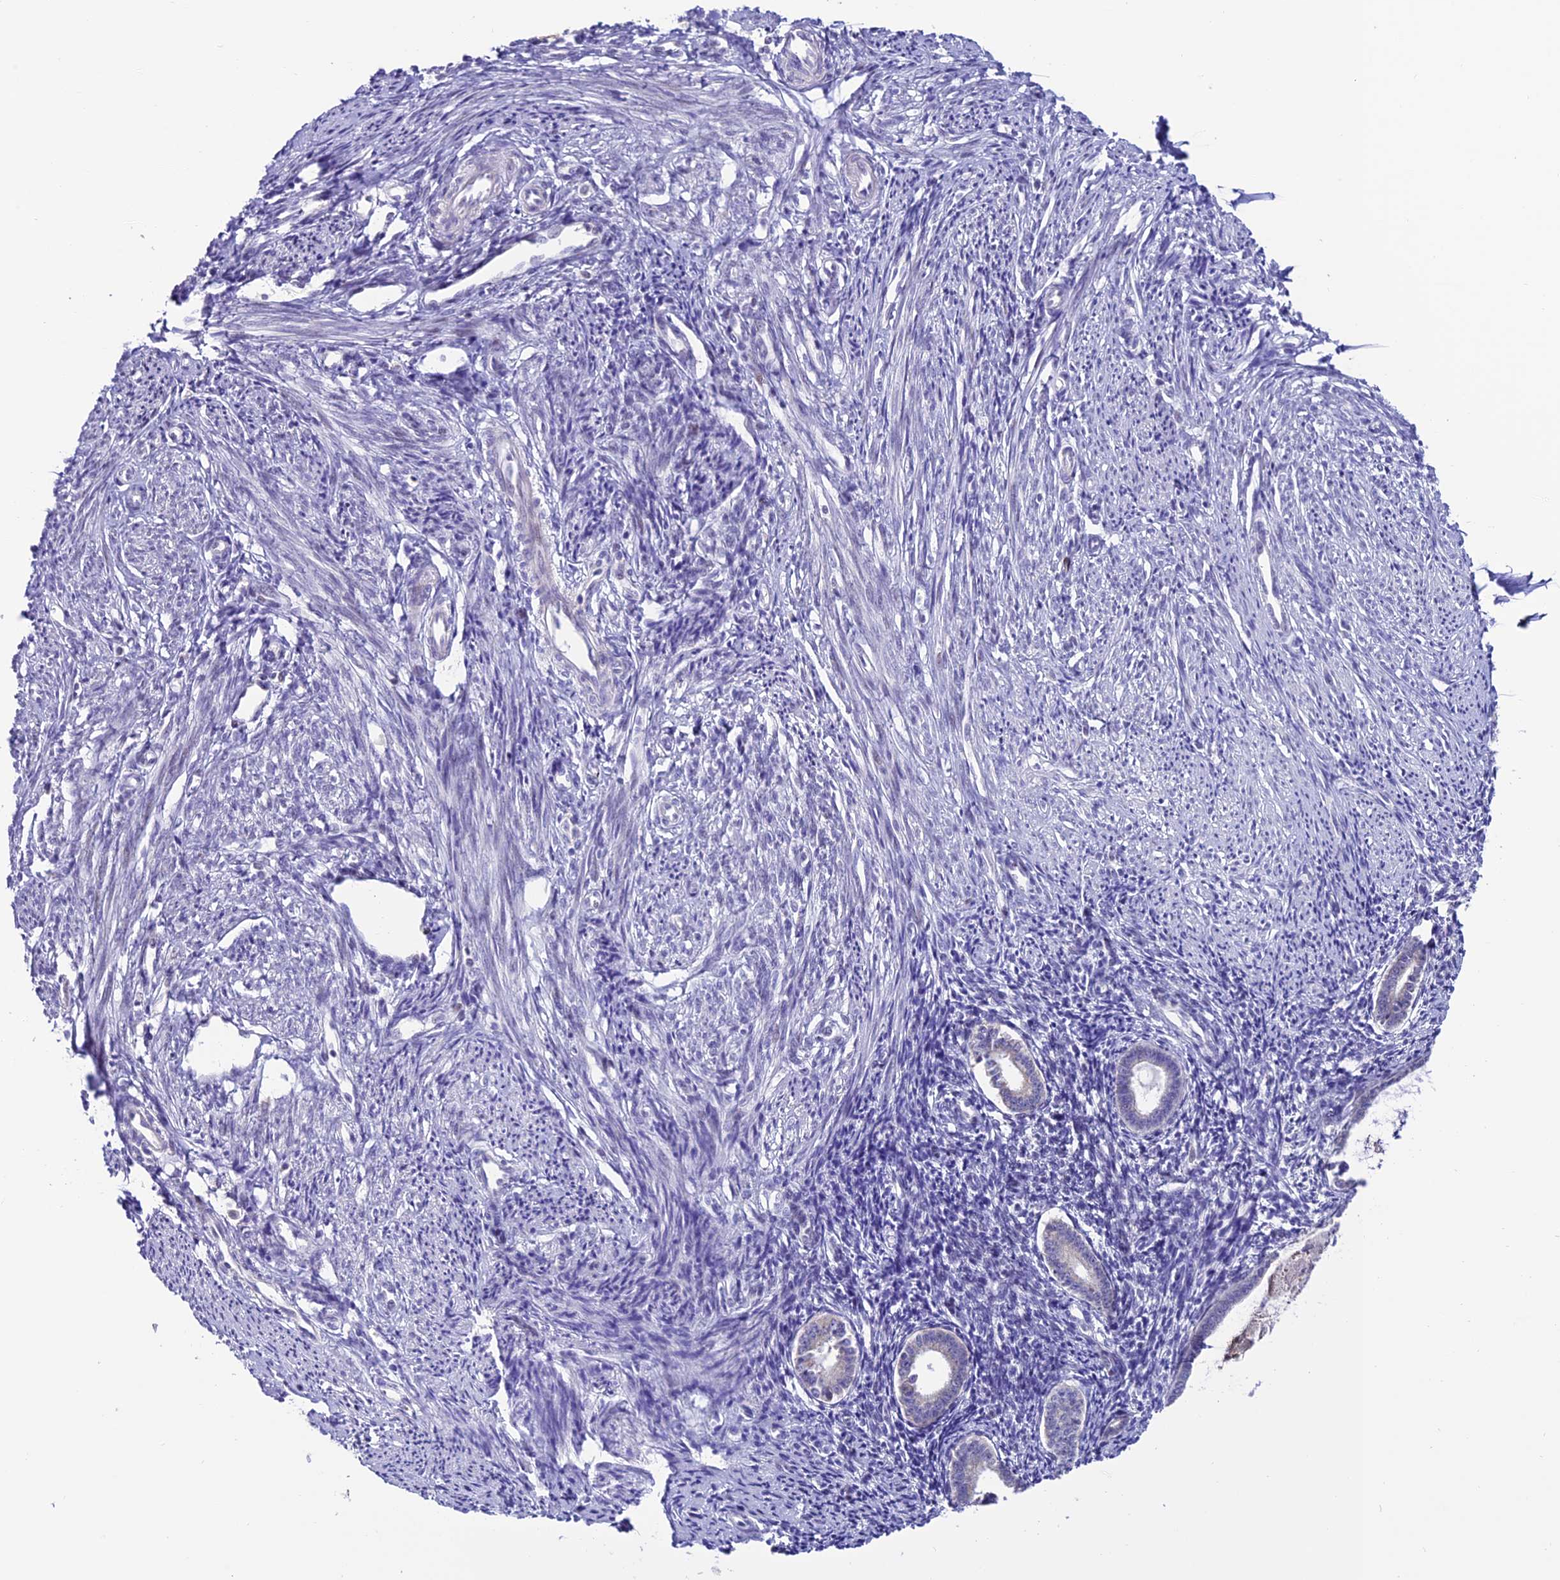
{"staining": {"intensity": "negative", "quantity": "none", "location": "none"}, "tissue": "endometrium", "cell_type": "Cells in endometrial stroma", "image_type": "normal", "snomed": [{"axis": "morphology", "description": "Normal tissue, NOS"}, {"axis": "topography", "description": "Endometrium"}], "caption": "High power microscopy image of an immunohistochemistry histopathology image of benign endometrium, revealing no significant positivity in cells in endometrial stroma.", "gene": "SLC10A1", "patient": {"sex": "female", "age": 56}}